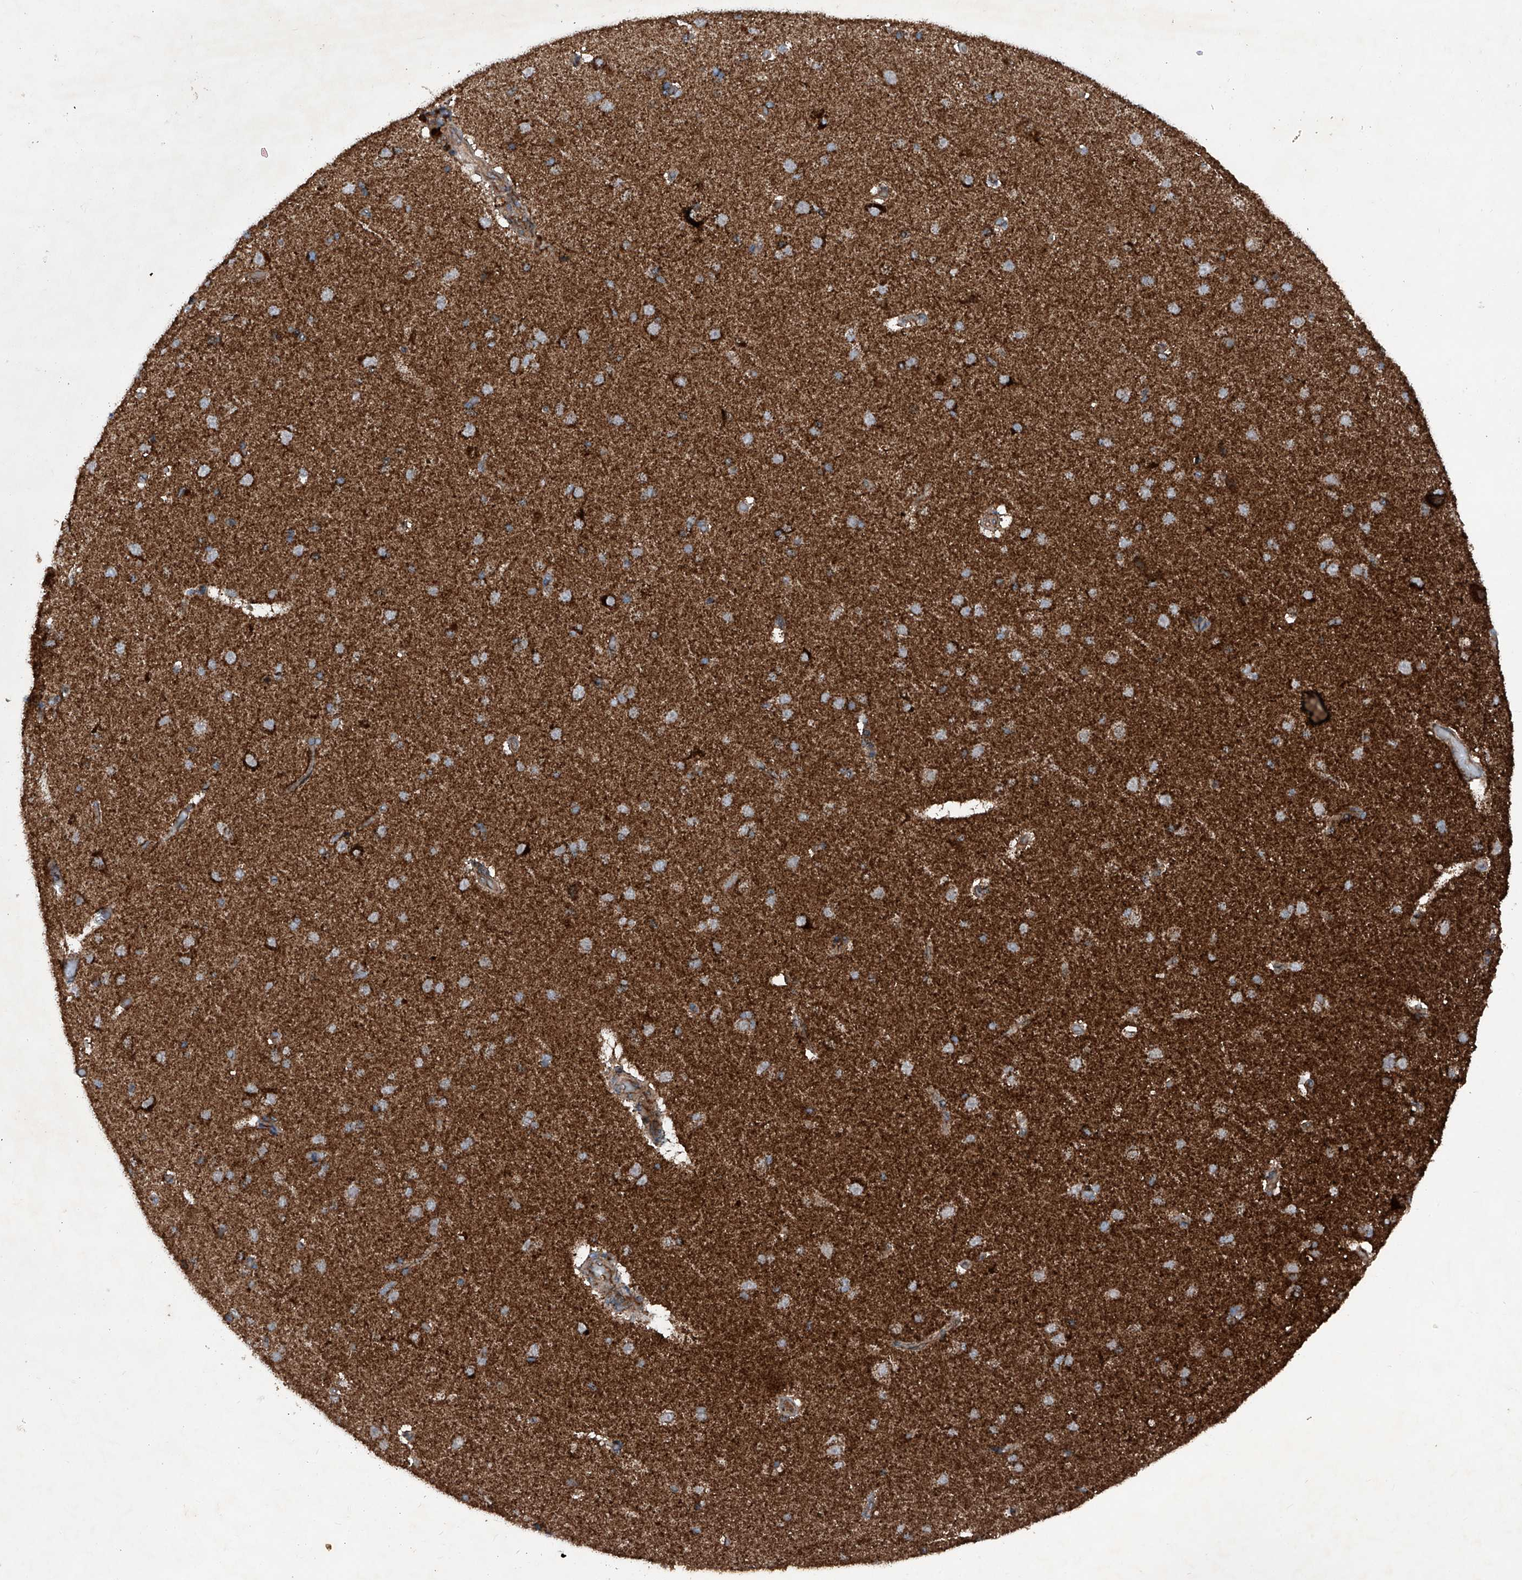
{"staining": {"intensity": "moderate", "quantity": ">75%", "location": "cytoplasmic/membranous"}, "tissue": "cerebral cortex", "cell_type": "Endothelial cells", "image_type": "normal", "snomed": [{"axis": "morphology", "description": "Normal tissue, NOS"}, {"axis": "topography", "description": "Cerebral cortex"}], "caption": "Moderate cytoplasmic/membranous staining for a protein is present in about >75% of endothelial cells of unremarkable cerebral cortex using immunohistochemistry.", "gene": "DAD1", "patient": {"sex": "male", "age": 34}}